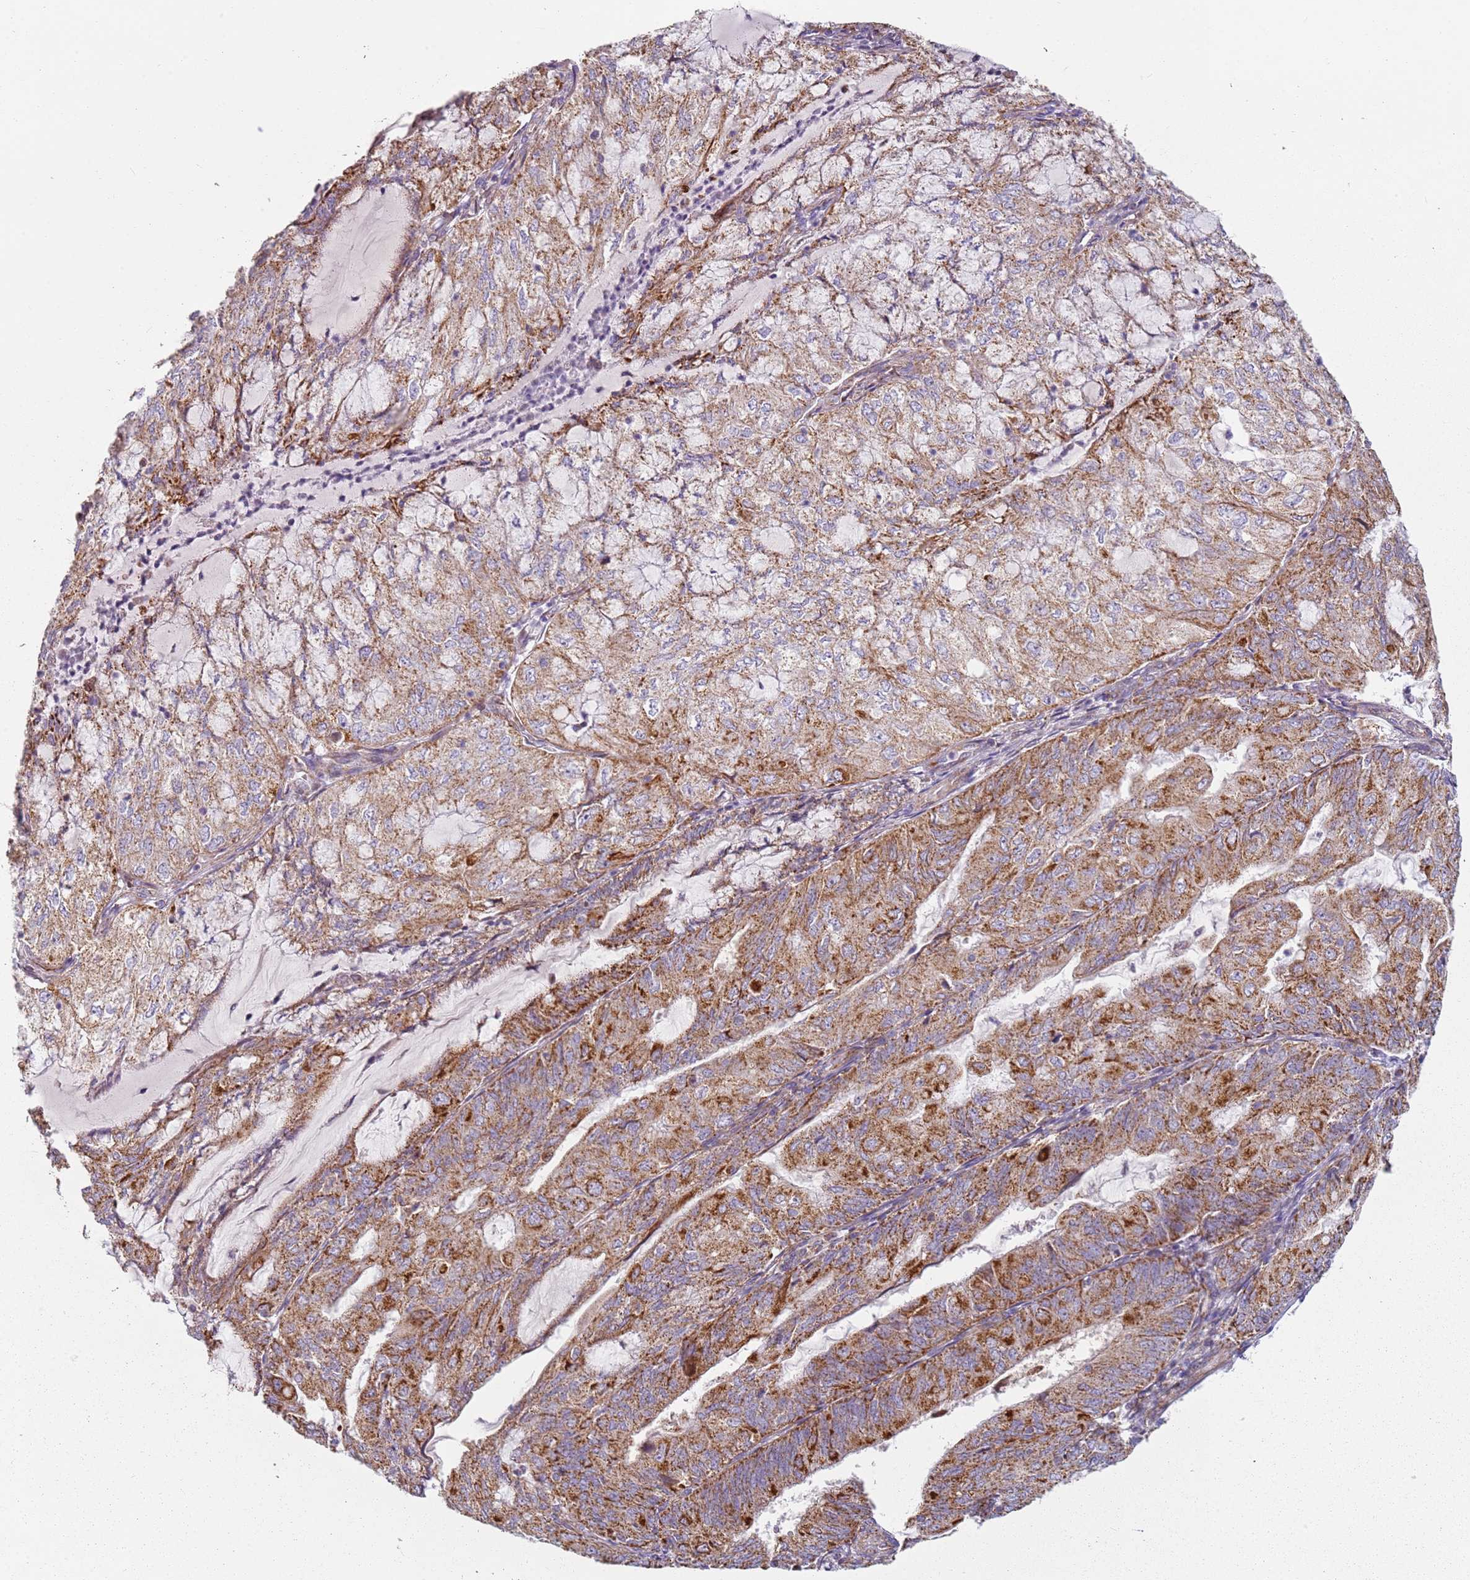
{"staining": {"intensity": "moderate", "quantity": ">75%", "location": "cytoplasmic/membranous"}, "tissue": "endometrial cancer", "cell_type": "Tumor cells", "image_type": "cancer", "snomed": [{"axis": "morphology", "description": "Adenocarcinoma, NOS"}, {"axis": "topography", "description": "Endometrium"}], "caption": "About >75% of tumor cells in human endometrial adenocarcinoma reveal moderate cytoplasmic/membranous protein expression as visualized by brown immunohistochemical staining.", "gene": "ALS2", "patient": {"sex": "female", "age": 81}}